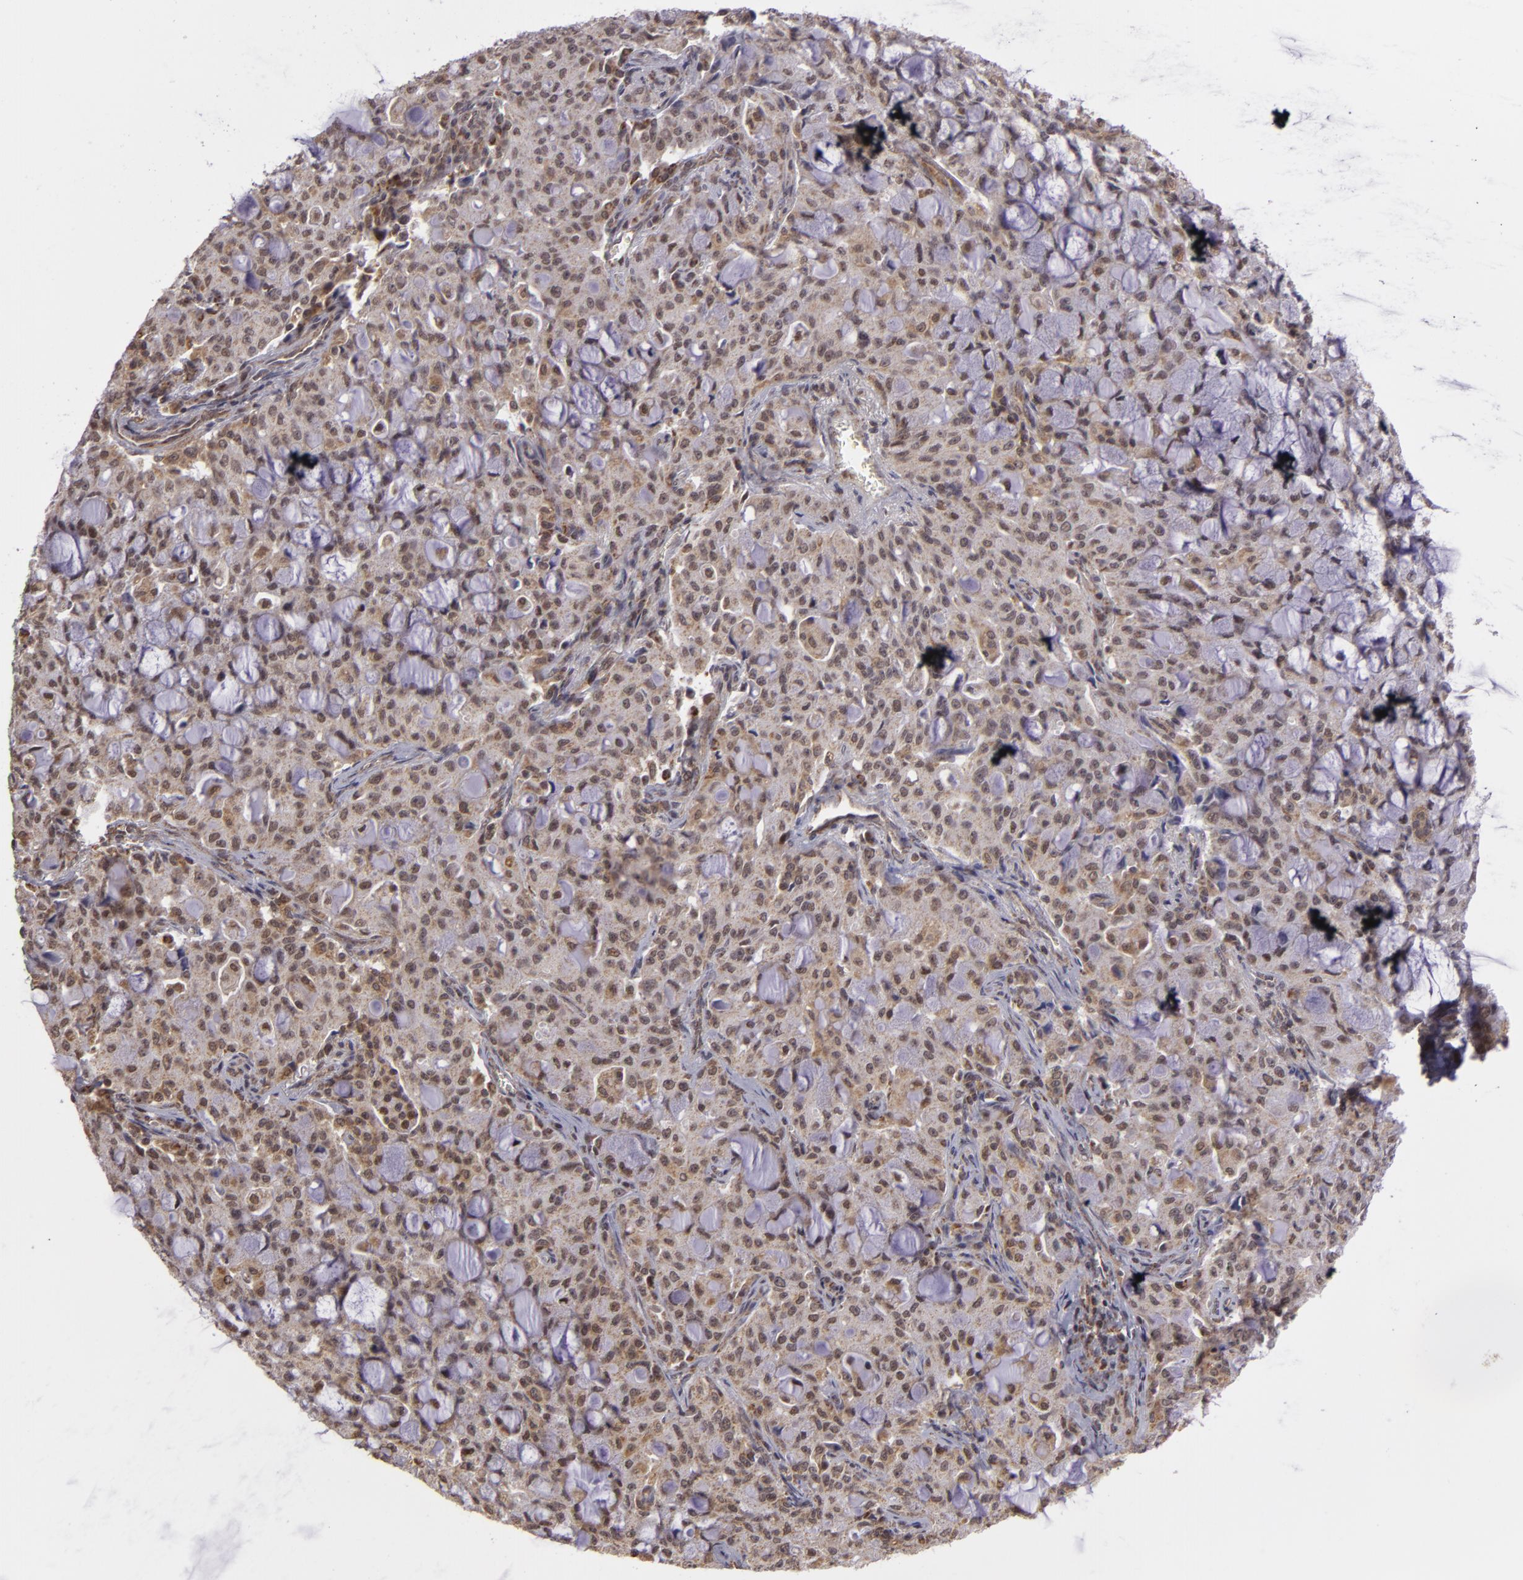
{"staining": {"intensity": "weak", "quantity": "25%-75%", "location": "nuclear"}, "tissue": "lung cancer", "cell_type": "Tumor cells", "image_type": "cancer", "snomed": [{"axis": "morphology", "description": "Adenocarcinoma, NOS"}, {"axis": "topography", "description": "Lung"}], "caption": "Immunohistochemical staining of lung cancer (adenocarcinoma) reveals low levels of weak nuclear protein staining in approximately 25%-75% of tumor cells. The staining was performed using DAB (3,3'-diaminobenzidine) to visualize the protein expression in brown, while the nuclei were stained in blue with hematoxylin (Magnification: 20x).", "gene": "MXD1", "patient": {"sex": "female", "age": 44}}